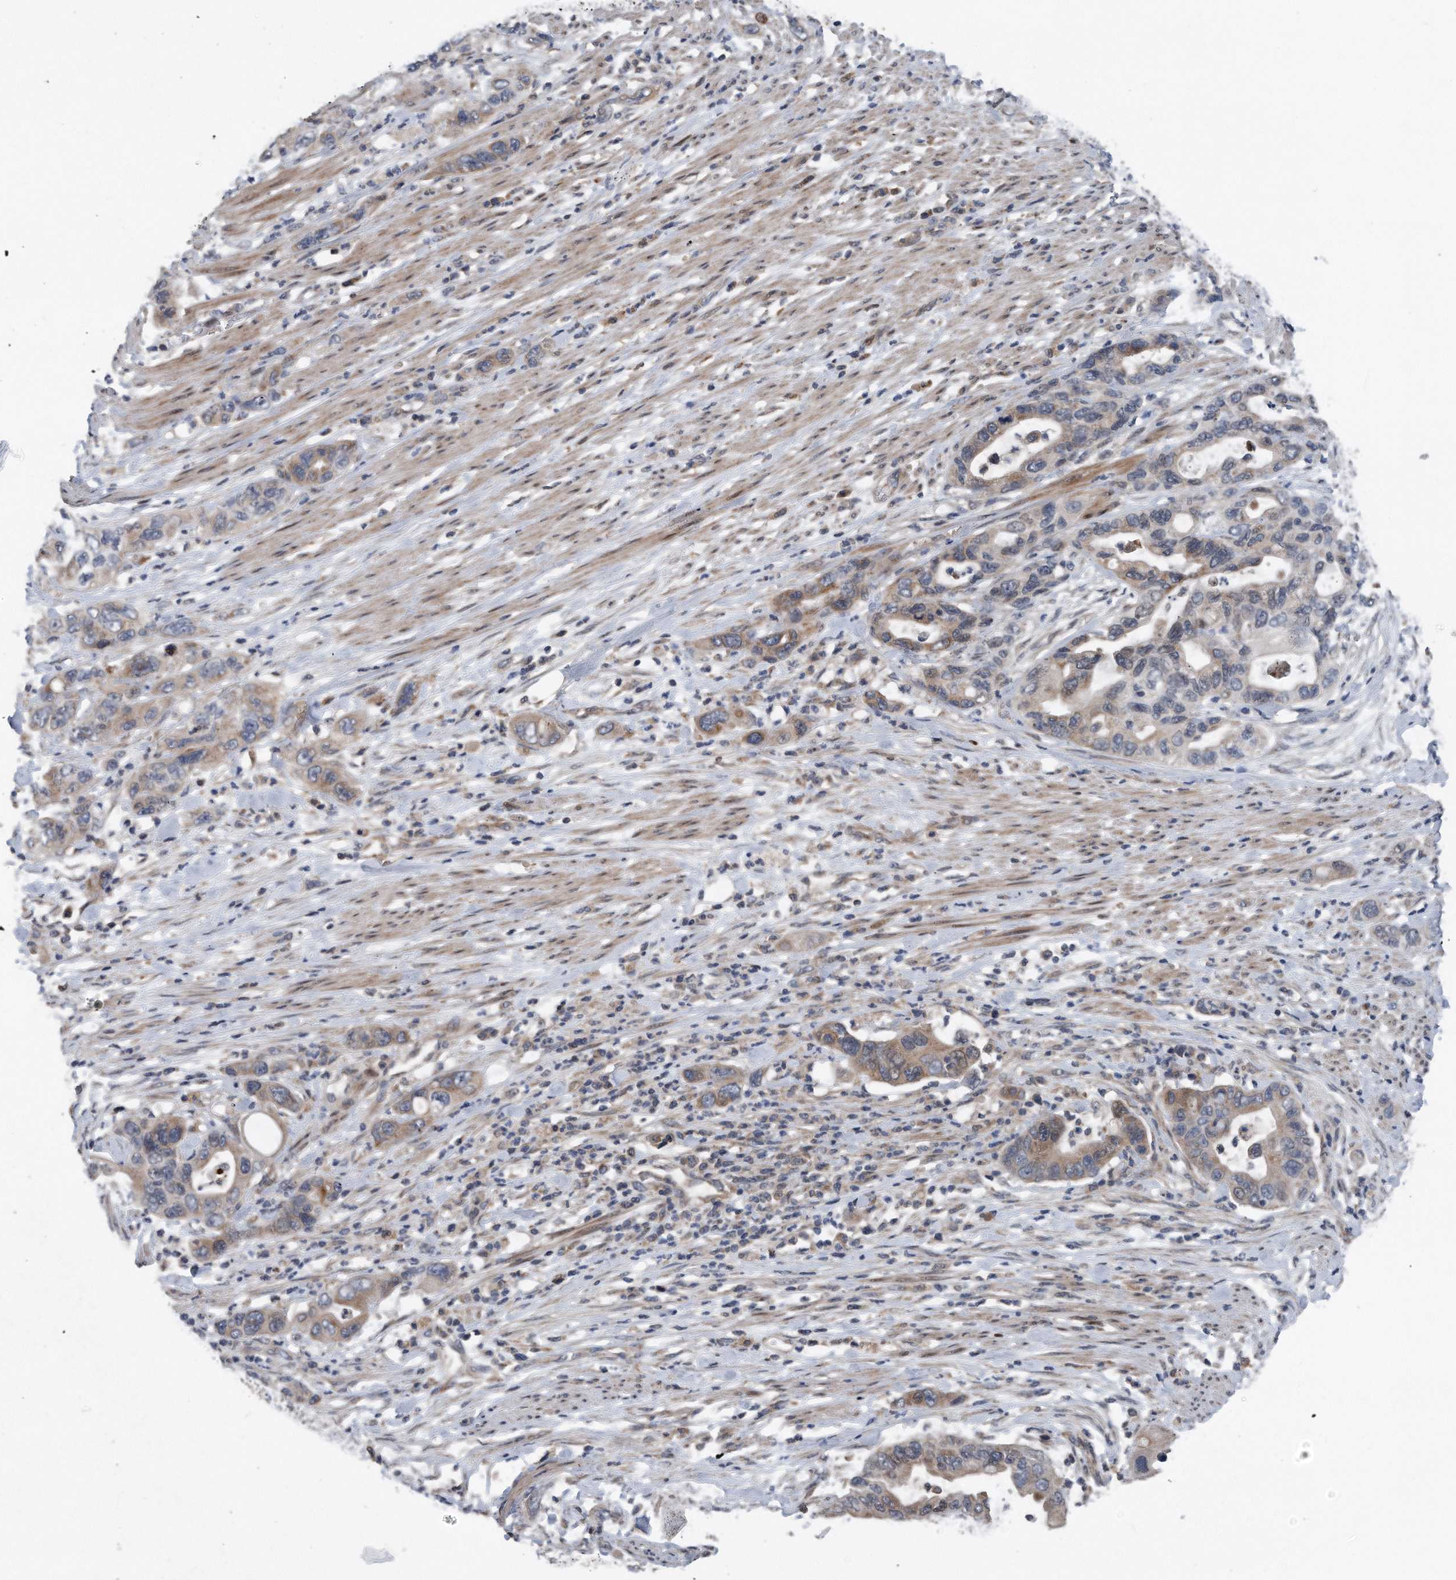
{"staining": {"intensity": "moderate", "quantity": ">75%", "location": "cytoplasmic/membranous"}, "tissue": "pancreatic cancer", "cell_type": "Tumor cells", "image_type": "cancer", "snomed": [{"axis": "morphology", "description": "Adenocarcinoma, NOS"}, {"axis": "topography", "description": "Pancreas"}], "caption": "Protein analysis of adenocarcinoma (pancreatic) tissue exhibits moderate cytoplasmic/membranous positivity in approximately >75% of tumor cells.", "gene": "DST", "patient": {"sex": "female", "age": 71}}